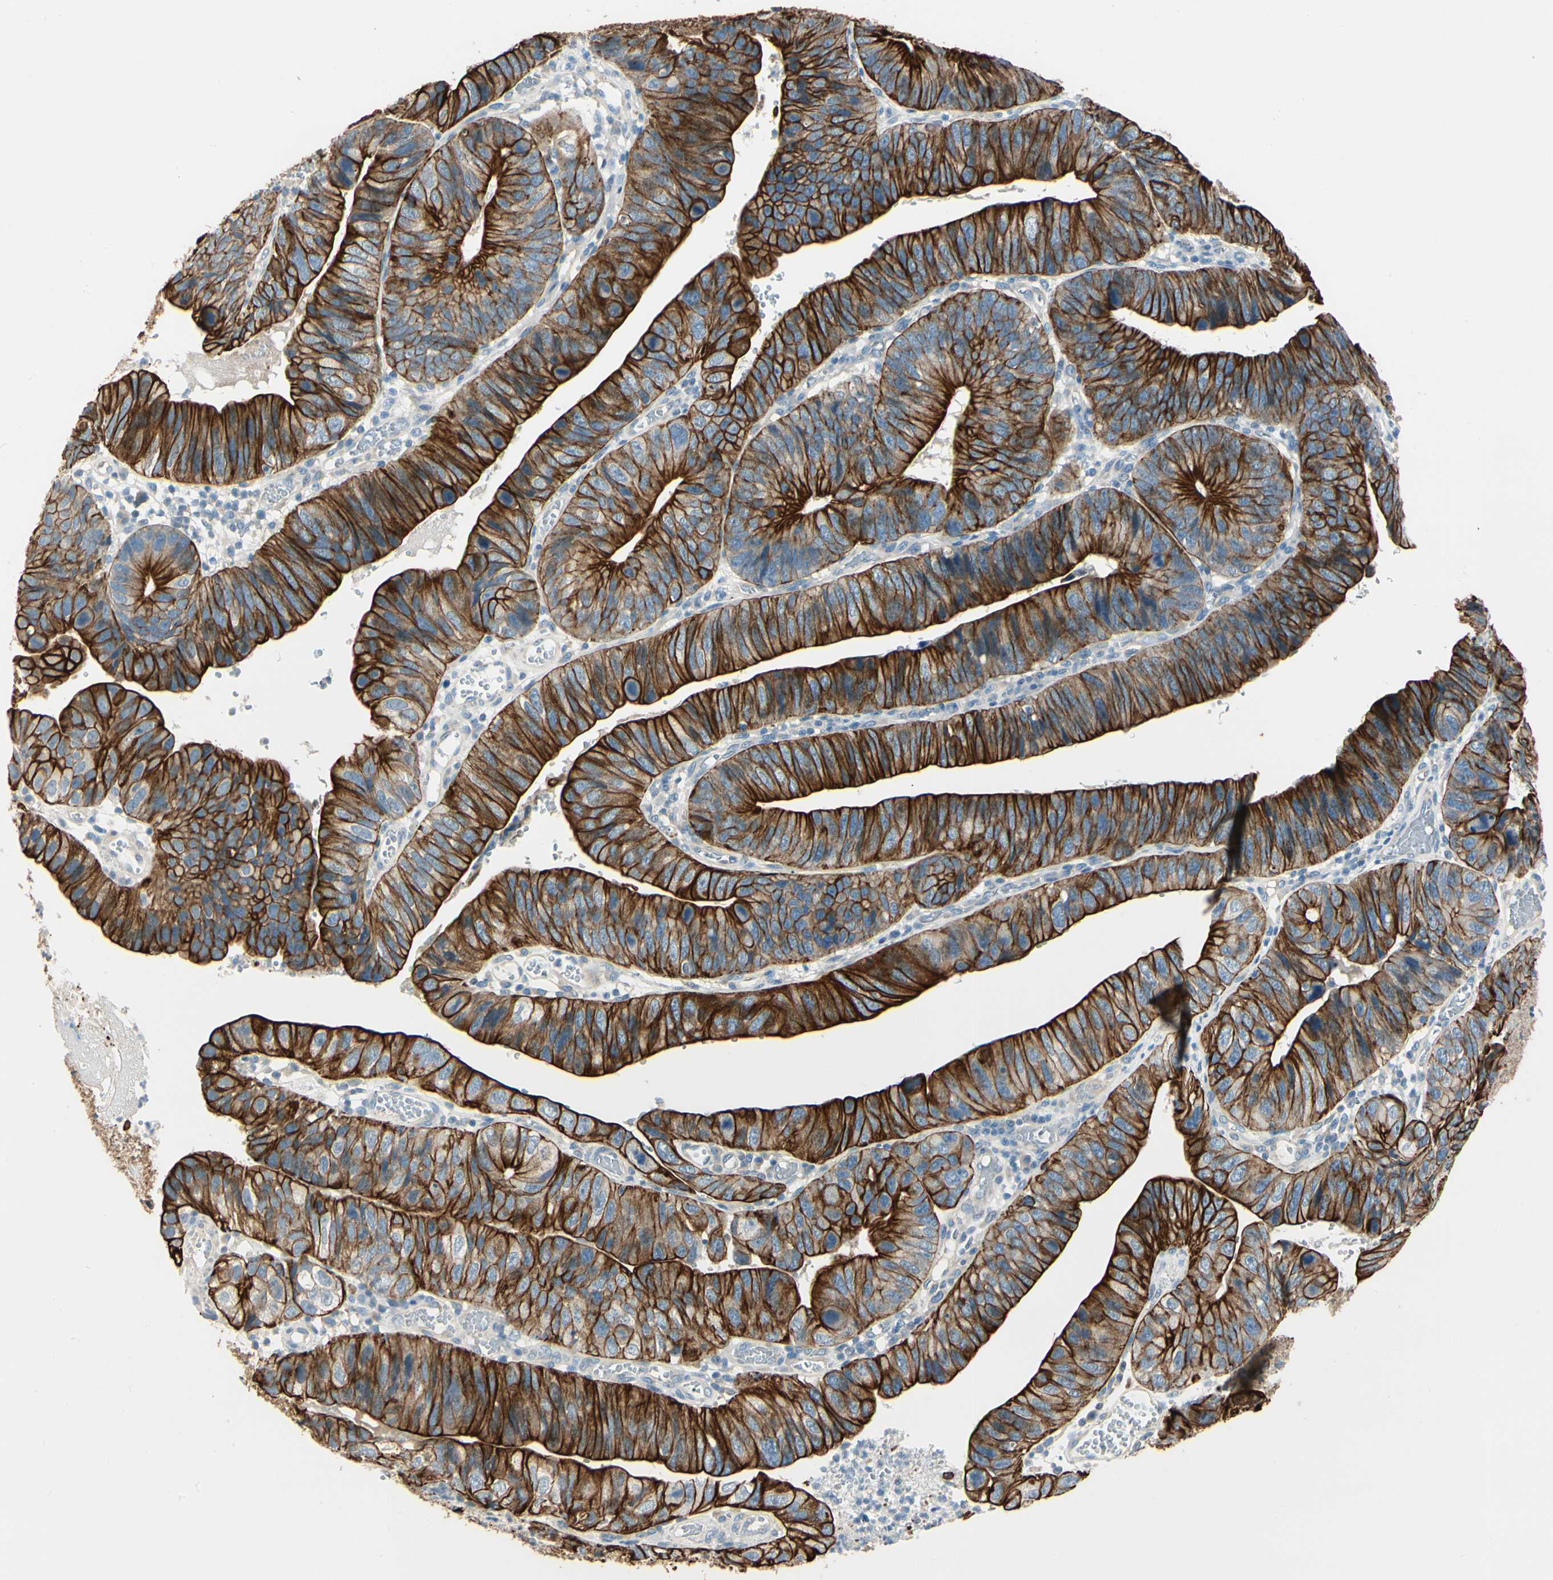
{"staining": {"intensity": "strong", "quantity": ">75%", "location": "cytoplasmic/membranous"}, "tissue": "stomach cancer", "cell_type": "Tumor cells", "image_type": "cancer", "snomed": [{"axis": "morphology", "description": "Adenocarcinoma, NOS"}, {"axis": "topography", "description": "Stomach"}], "caption": "Protein positivity by immunohistochemistry (IHC) exhibits strong cytoplasmic/membranous expression in approximately >75% of tumor cells in stomach cancer.", "gene": "DUSP12", "patient": {"sex": "male", "age": 59}}